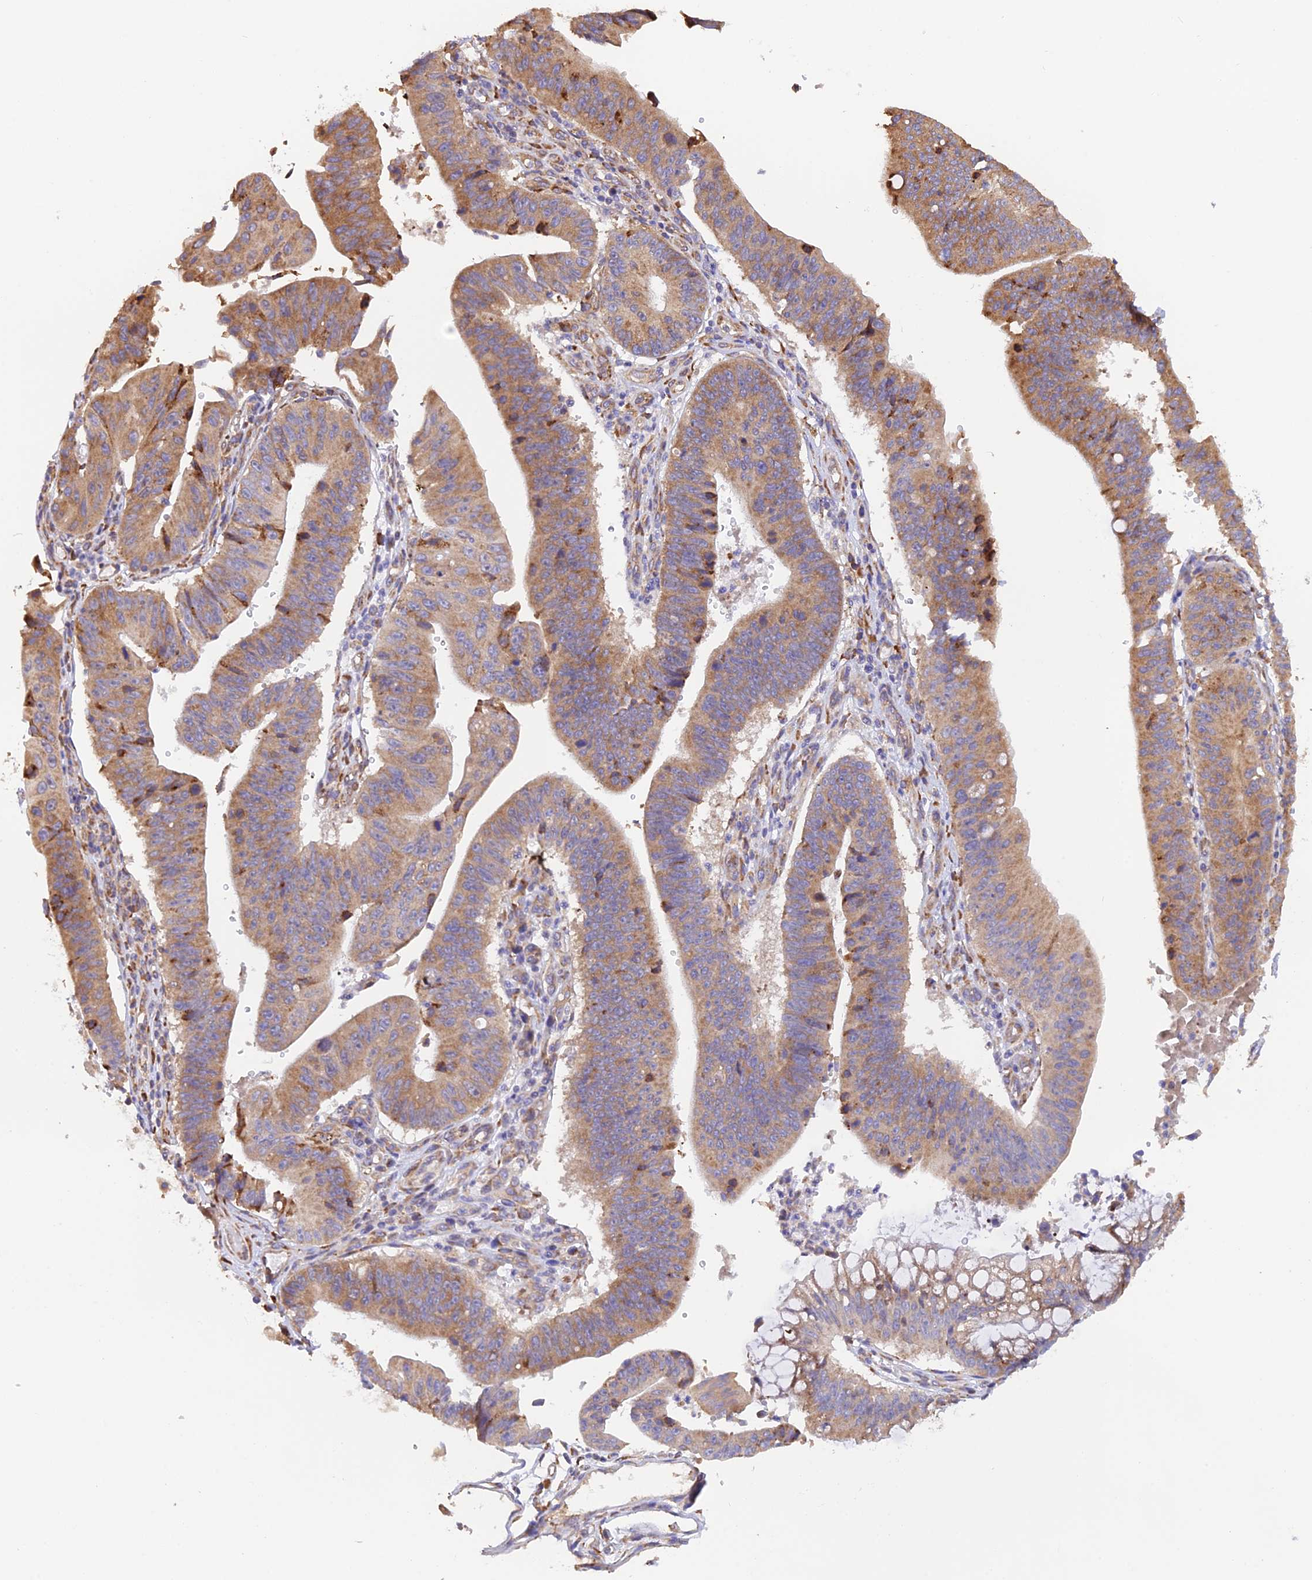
{"staining": {"intensity": "moderate", "quantity": ">75%", "location": "cytoplasmic/membranous"}, "tissue": "stomach cancer", "cell_type": "Tumor cells", "image_type": "cancer", "snomed": [{"axis": "morphology", "description": "Adenocarcinoma, NOS"}, {"axis": "topography", "description": "Stomach"}], "caption": "Protein positivity by immunohistochemistry (IHC) reveals moderate cytoplasmic/membranous staining in about >75% of tumor cells in adenocarcinoma (stomach).", "gene": "RPL5", "patient": {"sex": "male", "age": 59}}